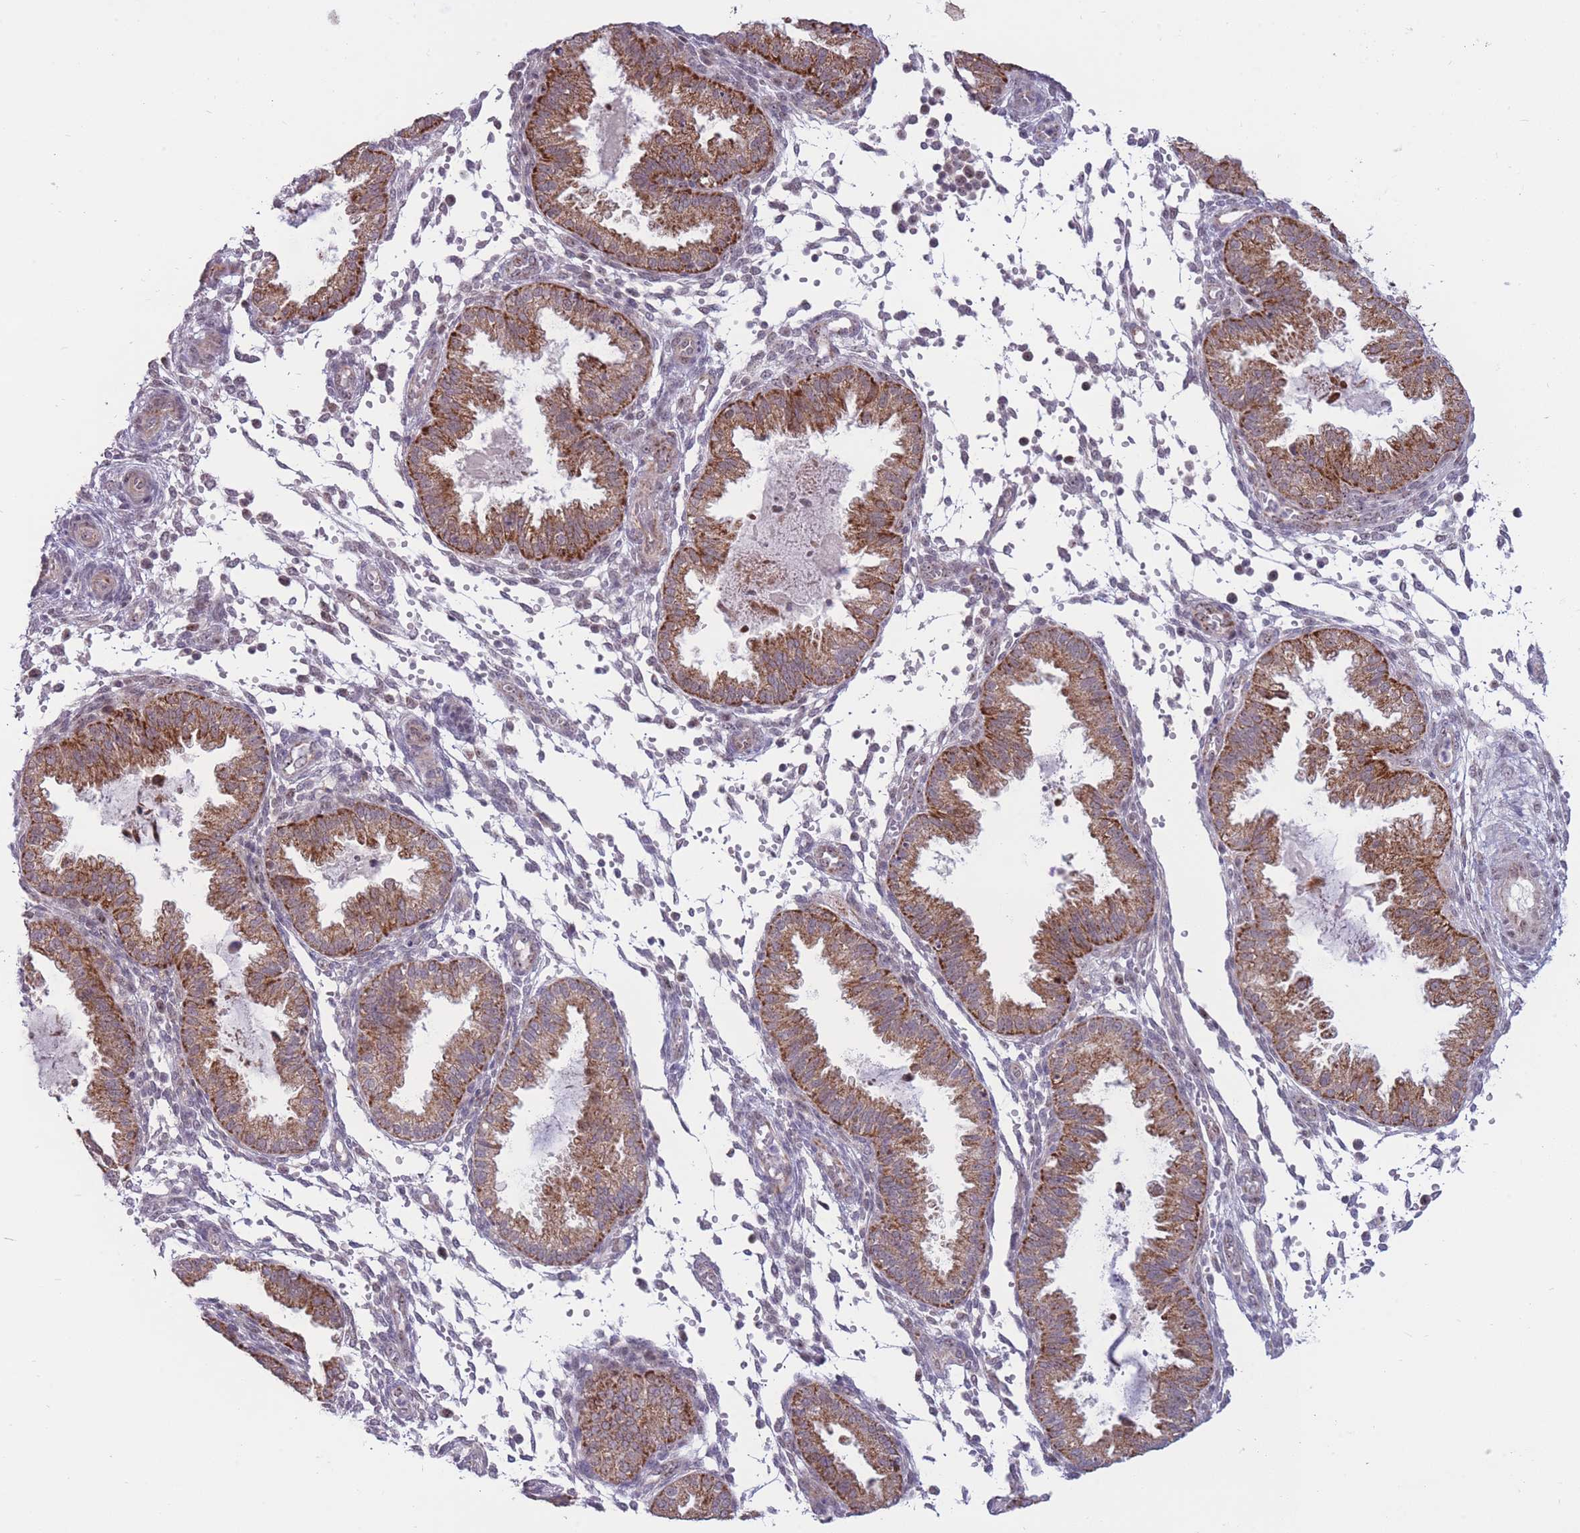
{"staining": {"intensity": "moderate", "quantity": "<25%", "location": "cytoplasmic/membranous,nuclear"}, "tissue": "endometrium", "cell_type": "Cells in endometrial stroma", "image_type": "normal", "snomed": [{"axis": "morphology", "description": "Normal tissue, NOS"}, {"axis": "topography", "description": "Endometrium"}], "caption": "This is a micrograph of immunohistochemistry (IHC) staining of benign endometrium, which shows moderate positivity in the cytoplasmic/membranous,nuclear of cells in endometrial stroma.", "gene": "MCIDAS", "patient": {"sex": "female", "age": 33}}